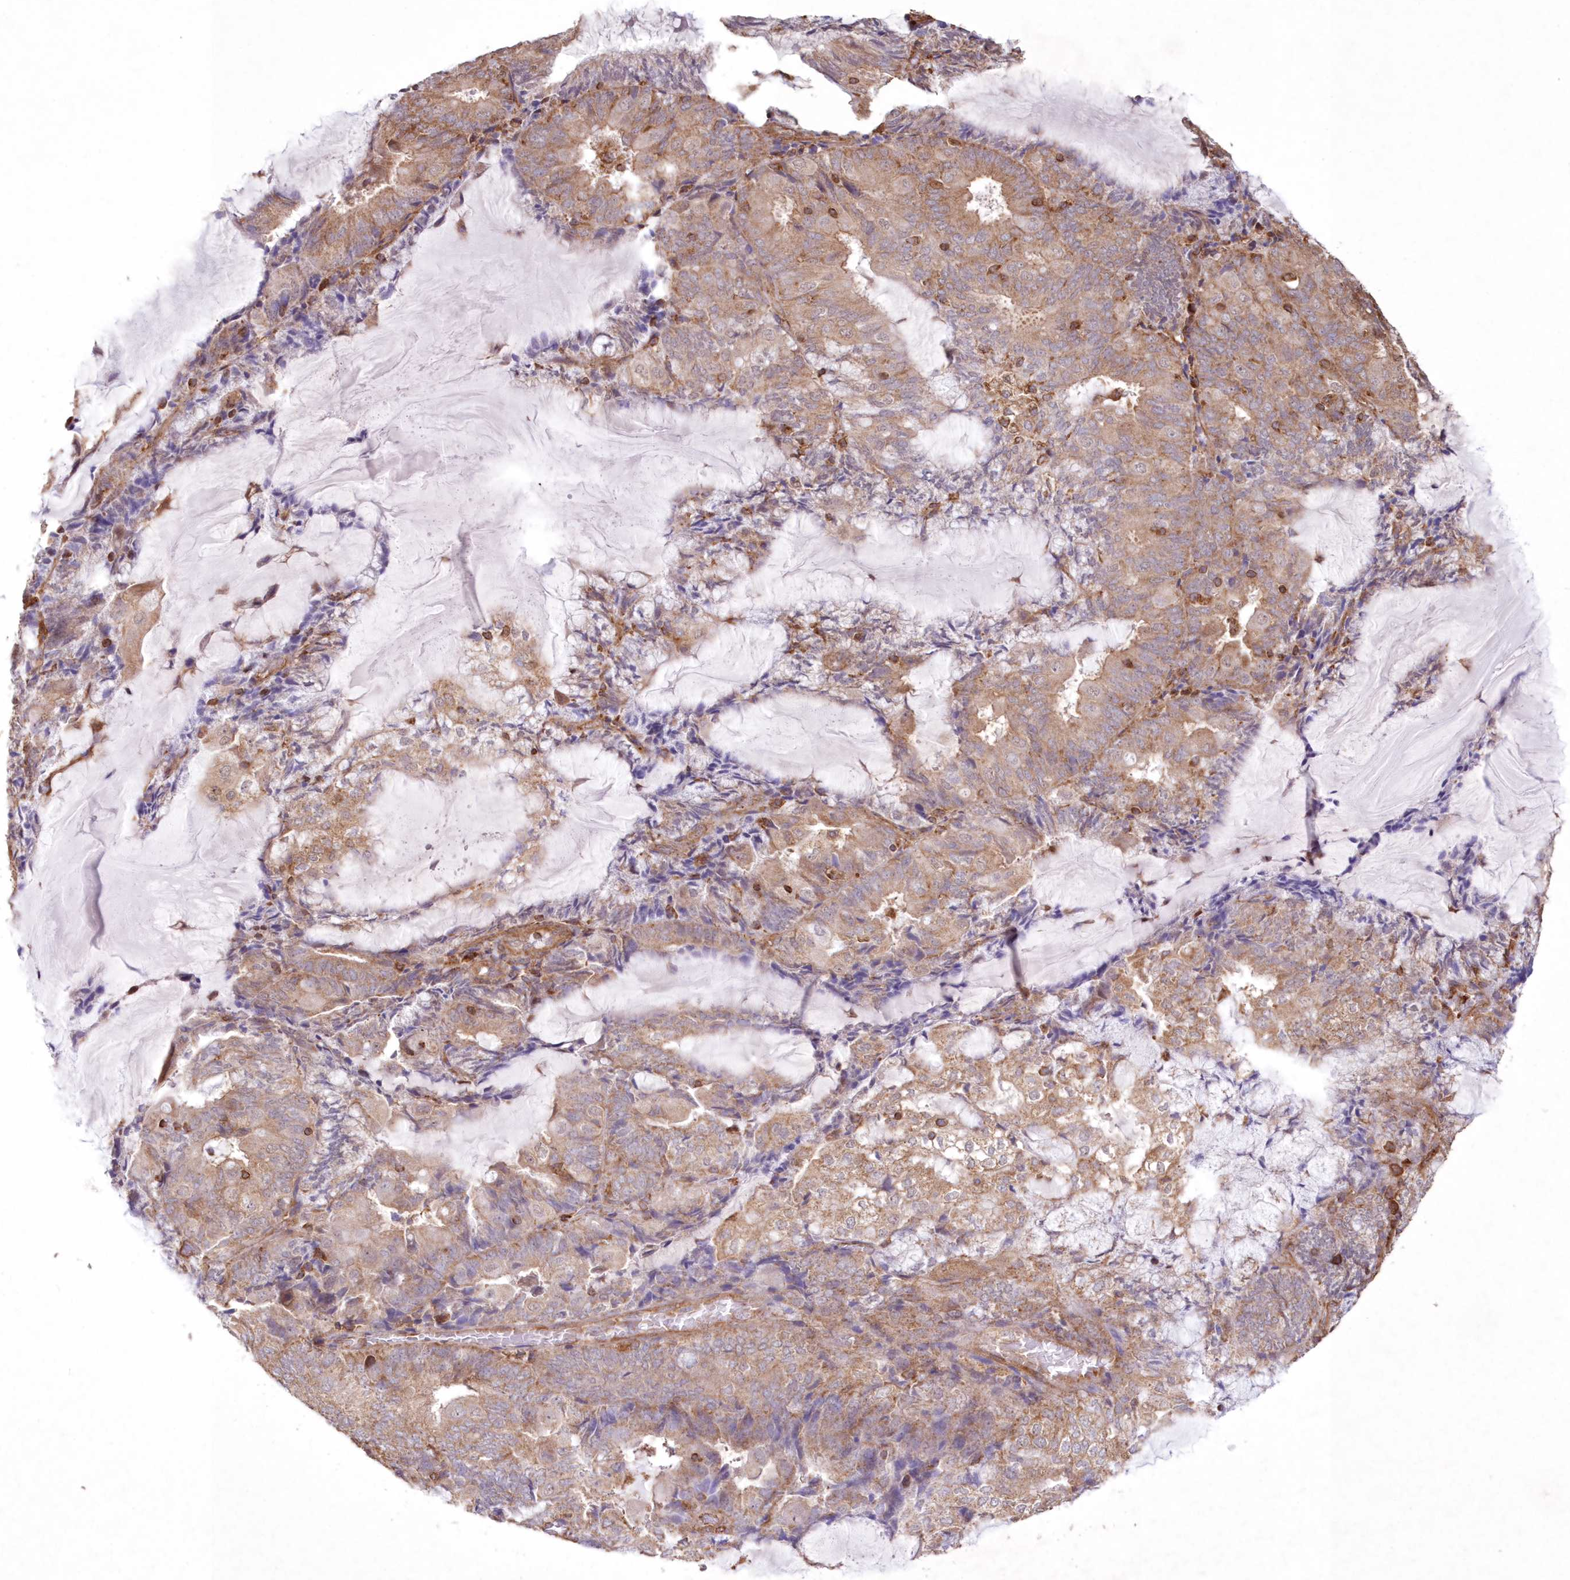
{"staining": {"intensity": "moderate", "quantity": "25%-75%", "location": "cytoplasmic/membranous"}, "tissue": "endometrial cancer", "cell_type": "Tumor cells", "image_type": "cancer", "snomed": [{"axis": "morphology", "description": "Adenocarcinoma, NOS"}, {"axis": "topography", "description": "Endometrium"}], "caption": "IHC of adenocarcinoma (endometrial) shows medium levels of moderate cytoplasmic/membranous positivity in approximately 25%-75% of tumor cells.", "gene": "TMEM139", "patient": {"sex": "female", "age": 81}}